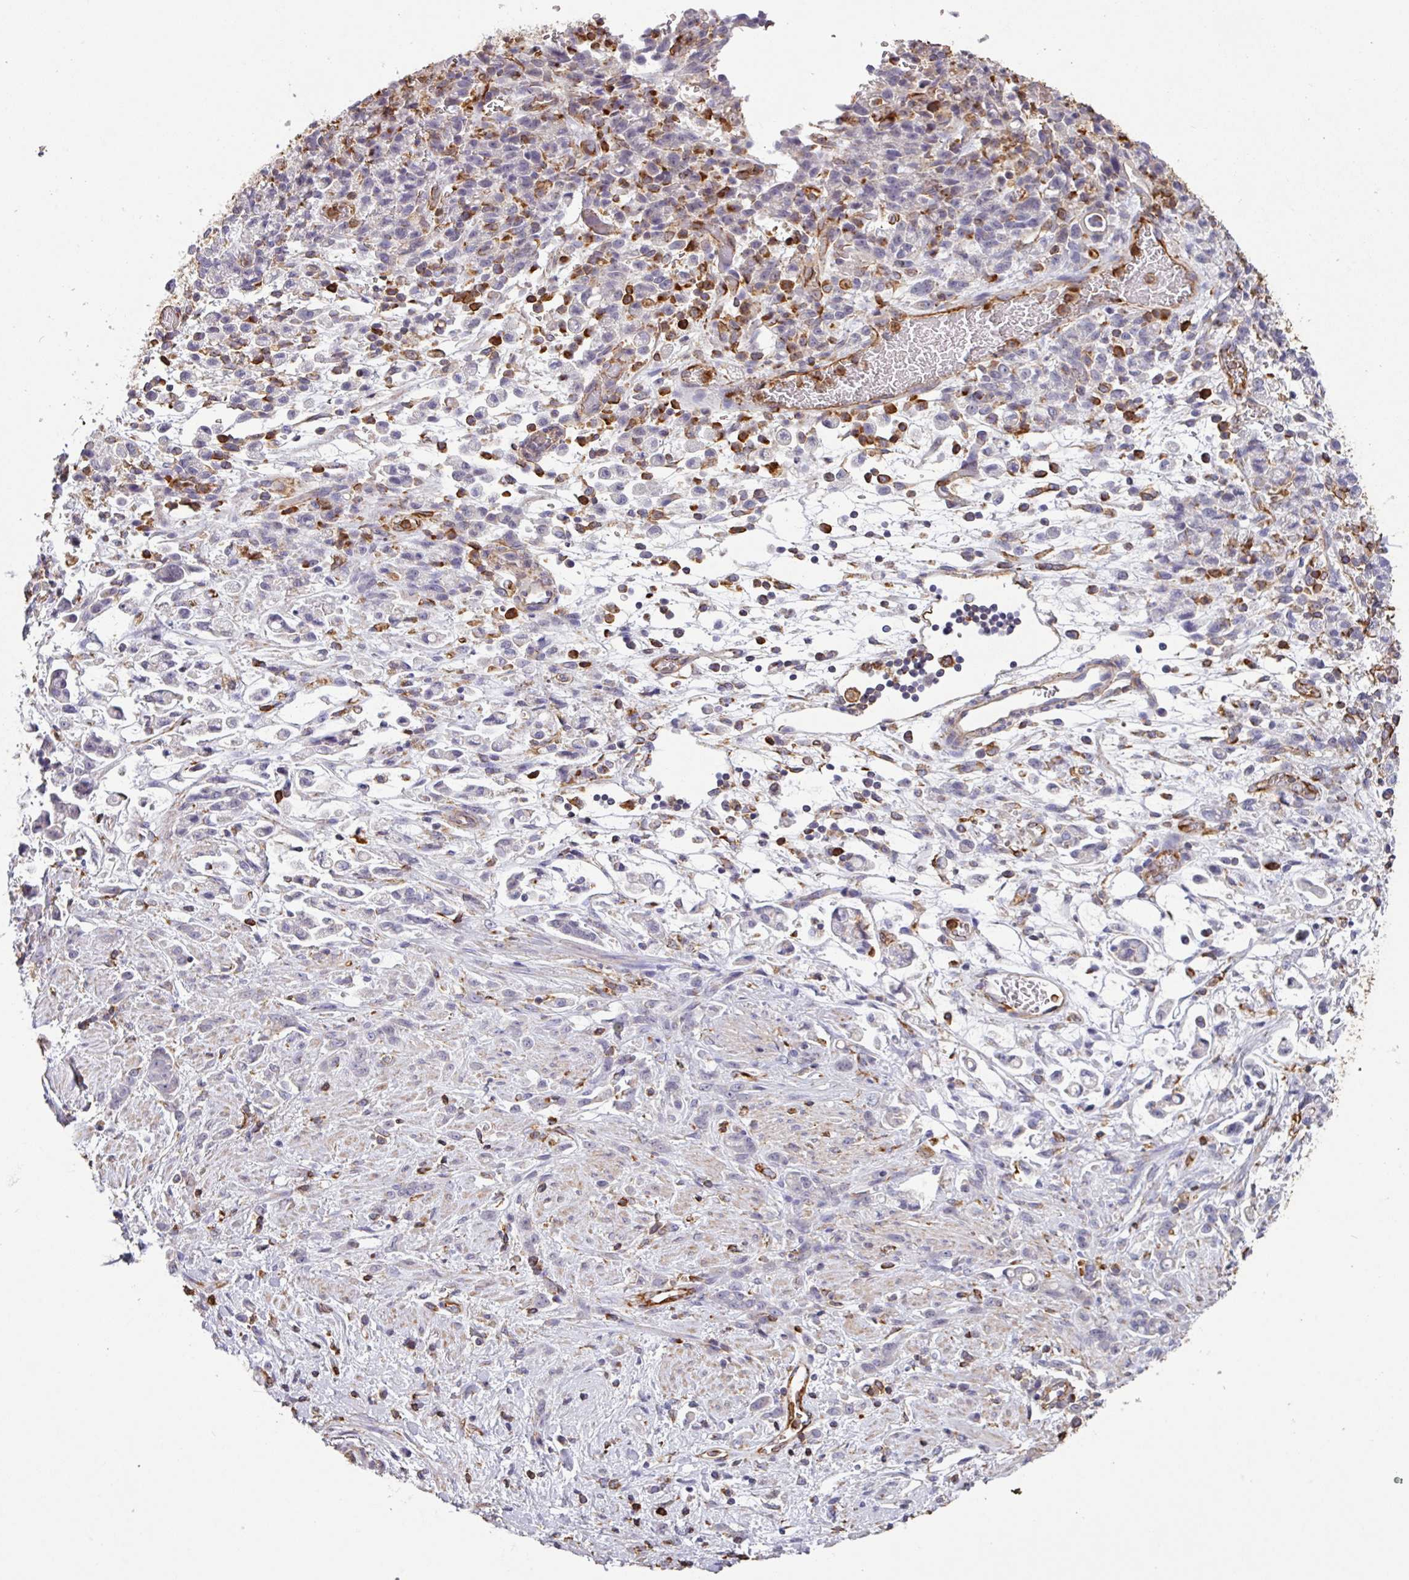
{"staining": {"intensity": "negative", "quantity": "none", "location": "none"}, "tissue": "stomach cancer", "cell_type": "Tumor cells", "image_type": "cancer", "snomed": [{"axis": "morphology", "description": "Adenocarcinoma, NOS"}, {"axis": "topography", "description": "Stomach"}], "caption": "High magnification brightfield microscopy of adenocarcinoma (stomach) stained with DAB (3,3'-diaminobenzidine) (brown) and counterstained with hematoxylin (blue): tumor cells show no significant positivity.", "gene": "ZNF280C", "patient": {"sex": "female", "age": 60}}